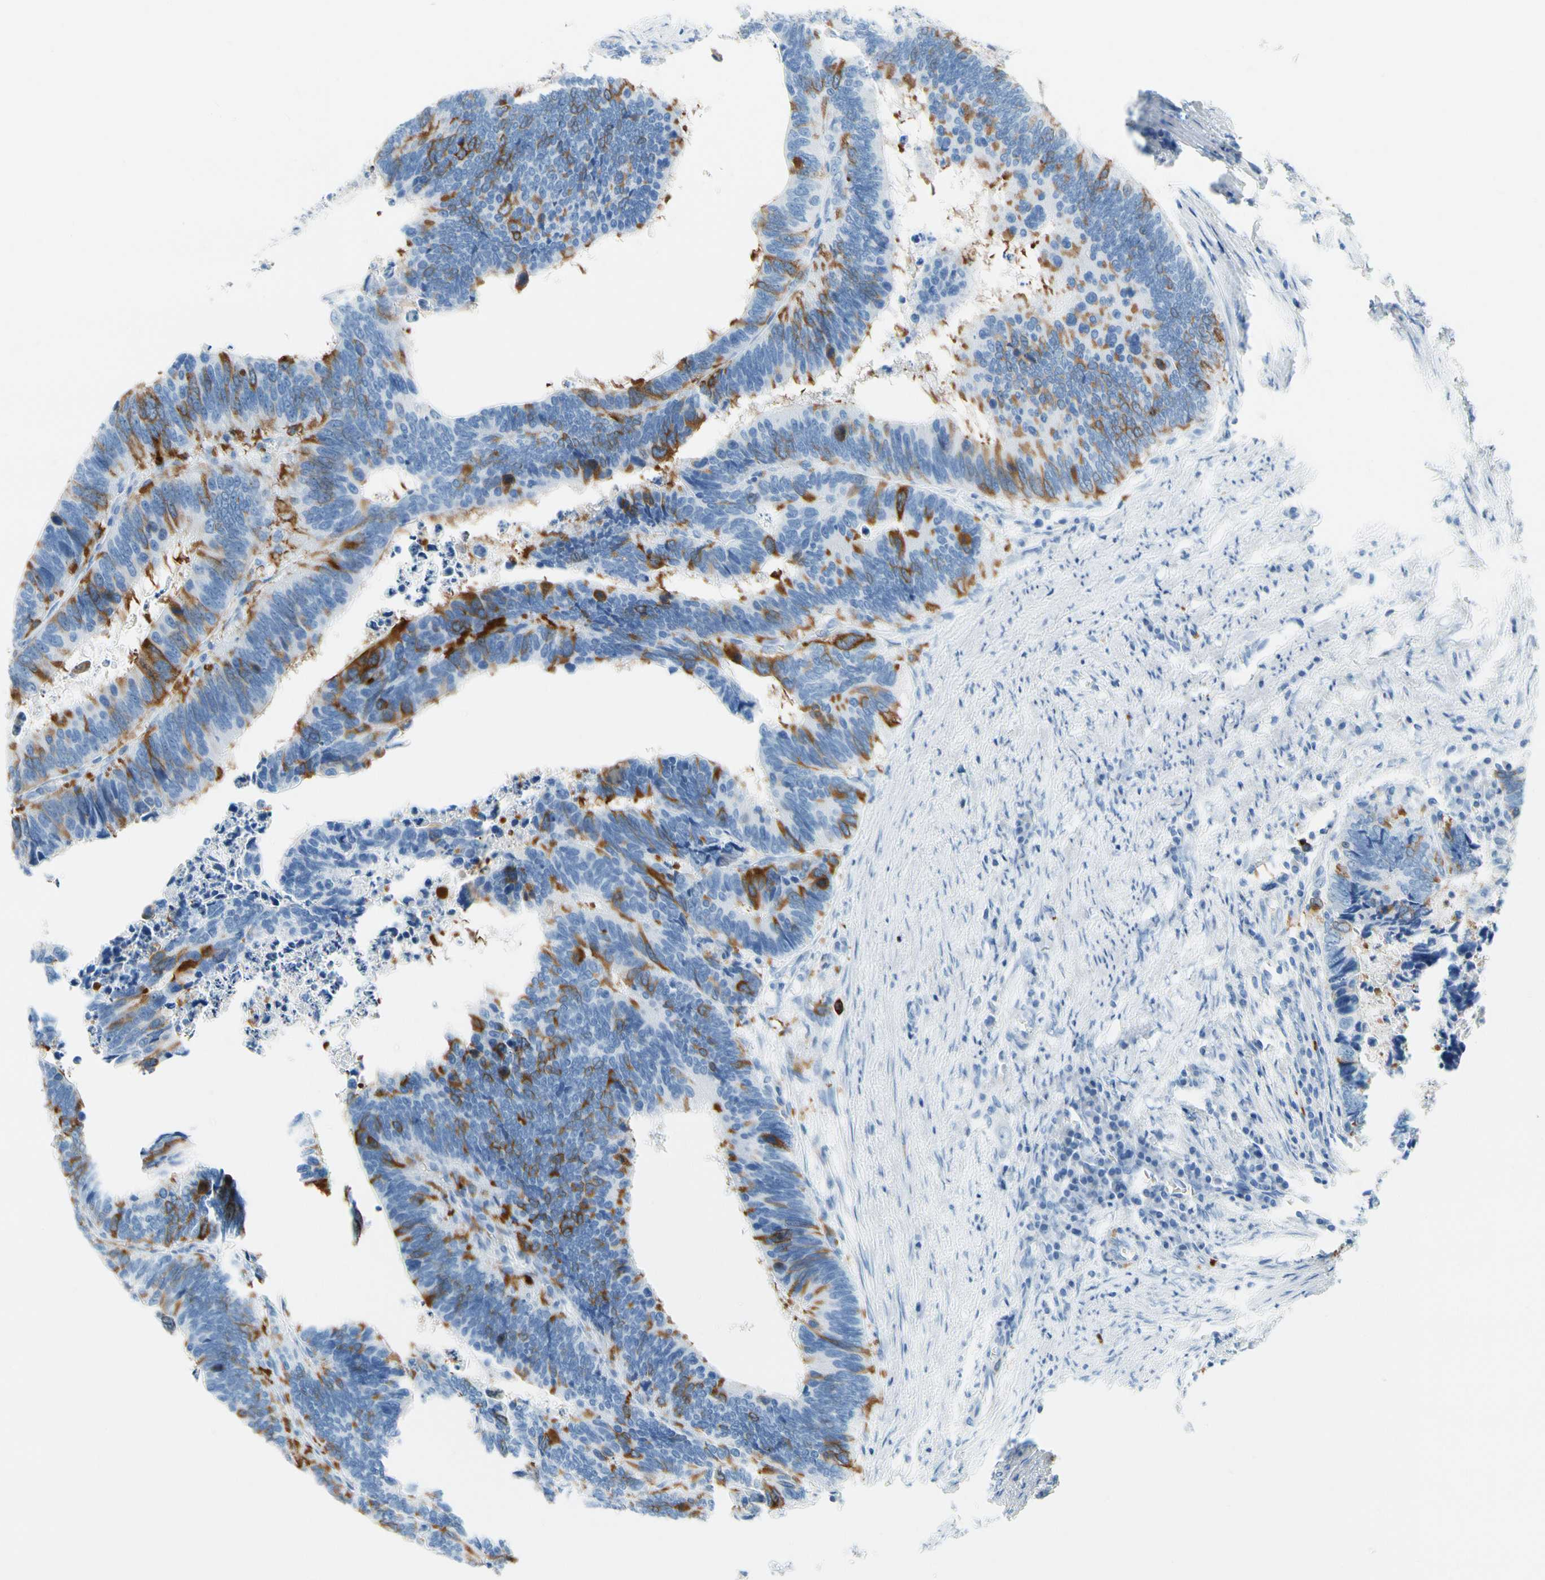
{"staining": {"intensity": "moderate", "quantity": "25%-75%", "location": "cytoplasmic/membranous"}, "tissue": "colorectal cancer", "cell_type": "Tumor cells", "image_type": "cancer", "snomed": [{"axis": "morphology", "description": "Adenocarcinoma, NOS"}, {"axis": "topography", "description": "Colon"}], "caption": "IHC of human colorectal cancer reveals medium levels of moderate cytoplasmic/membranous positivity in about 25%-75% of tumor cells.", "gene": "TACC3", "patient": {"sex": "male", "age": 72}}